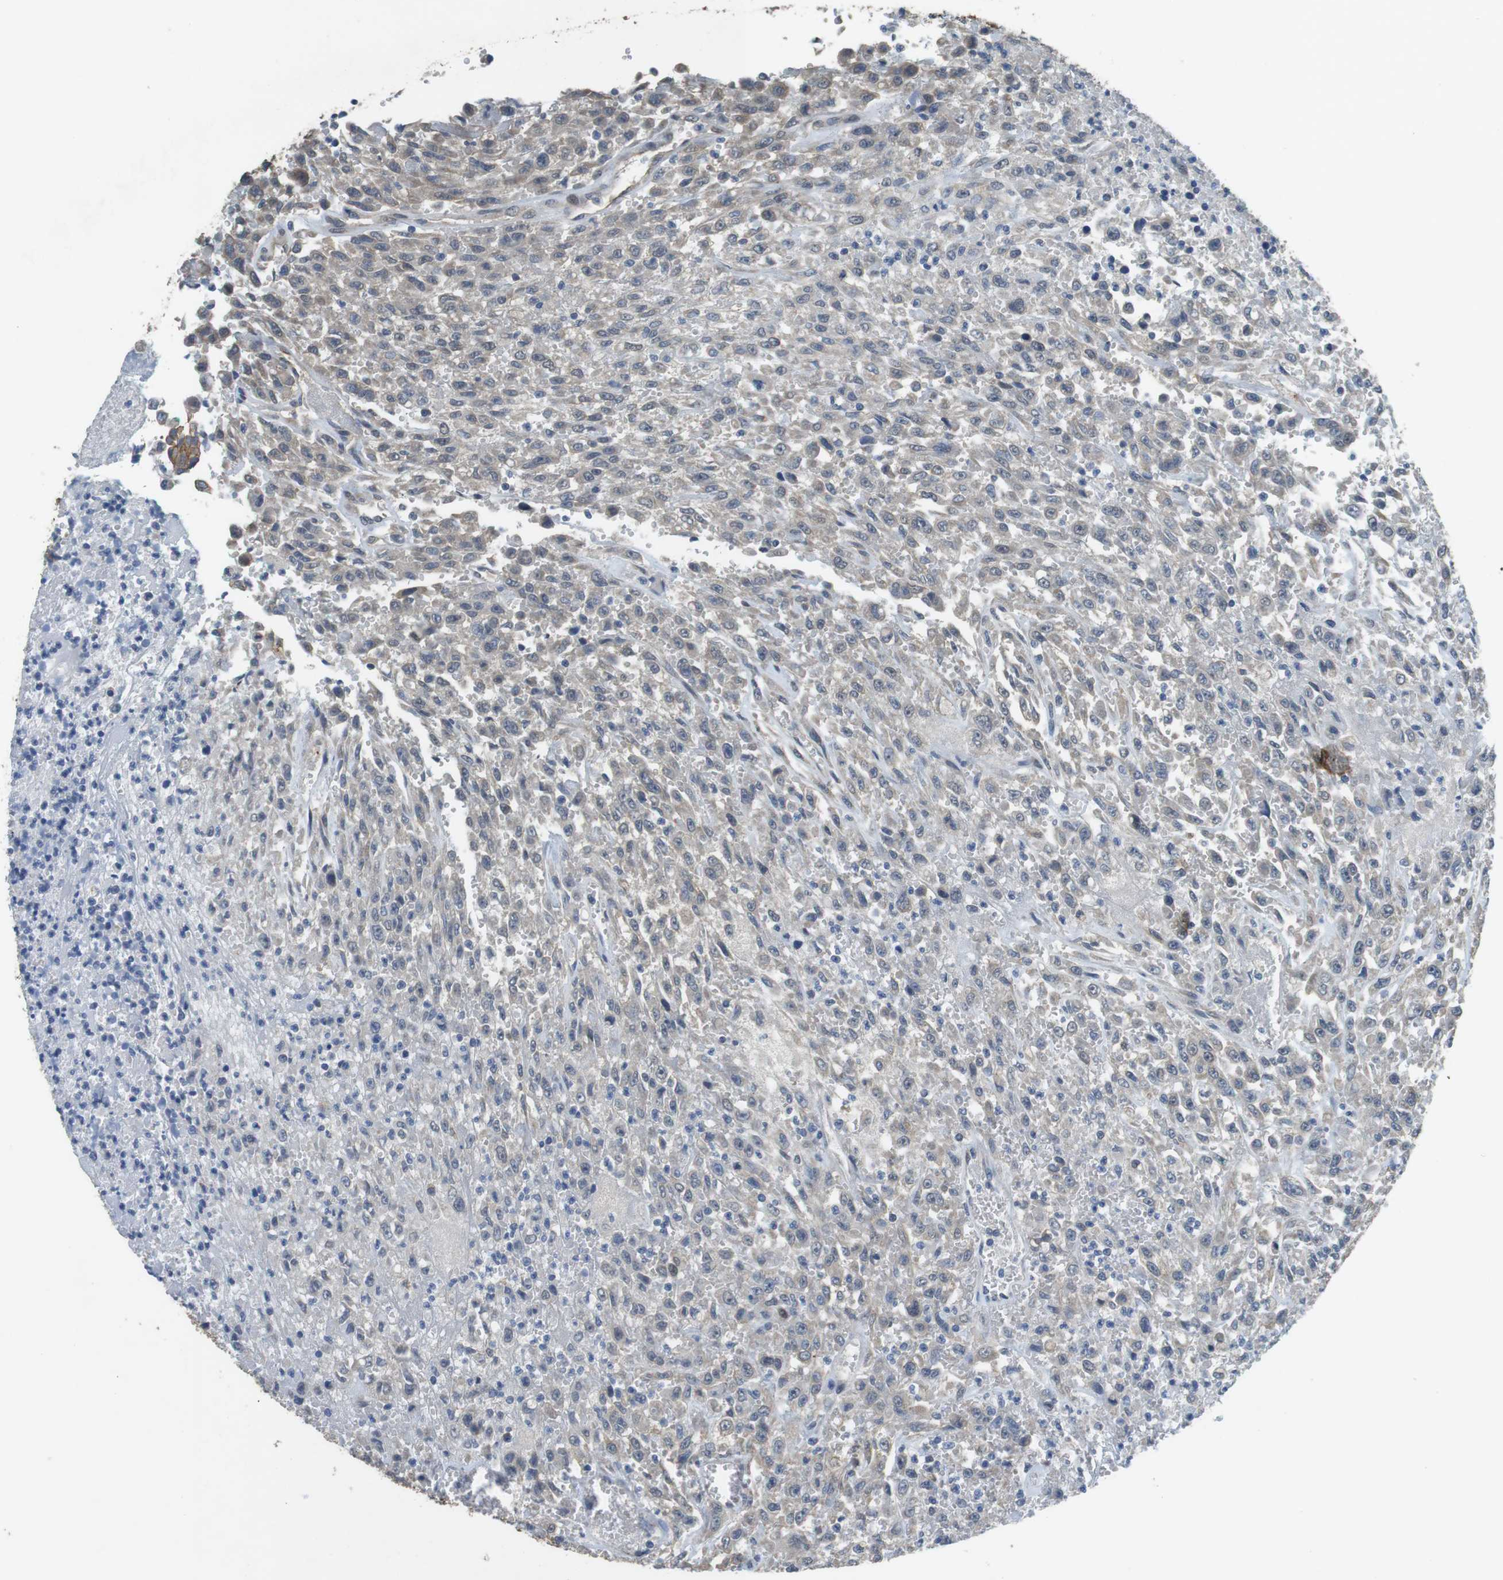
{"staining": {"intensity": "weak", "quantity": "25%-75%", "location": "cytoplasmic/membranous"}, "tissue": "urothelial cancer", "cell_type": "Tumor cells", "image_type": "cancer", "snomed": [{"axis": "morphology", "description": "Urothelial carcinoma, High grade"}, {"axis": "topography", "description": "Urinary bladder"}], "caption": "Immunohistochemistry (IHC) (DAB (3,3'-diaminobenzidine)) staining of urothelial carcinoma (high-grade) demonstrates weak cytoplasmic/membranous protein staining in about 25%-75% of tumor cells.", "gene": "CLDN7", "patient": {"sex": "male", "age": 46}}